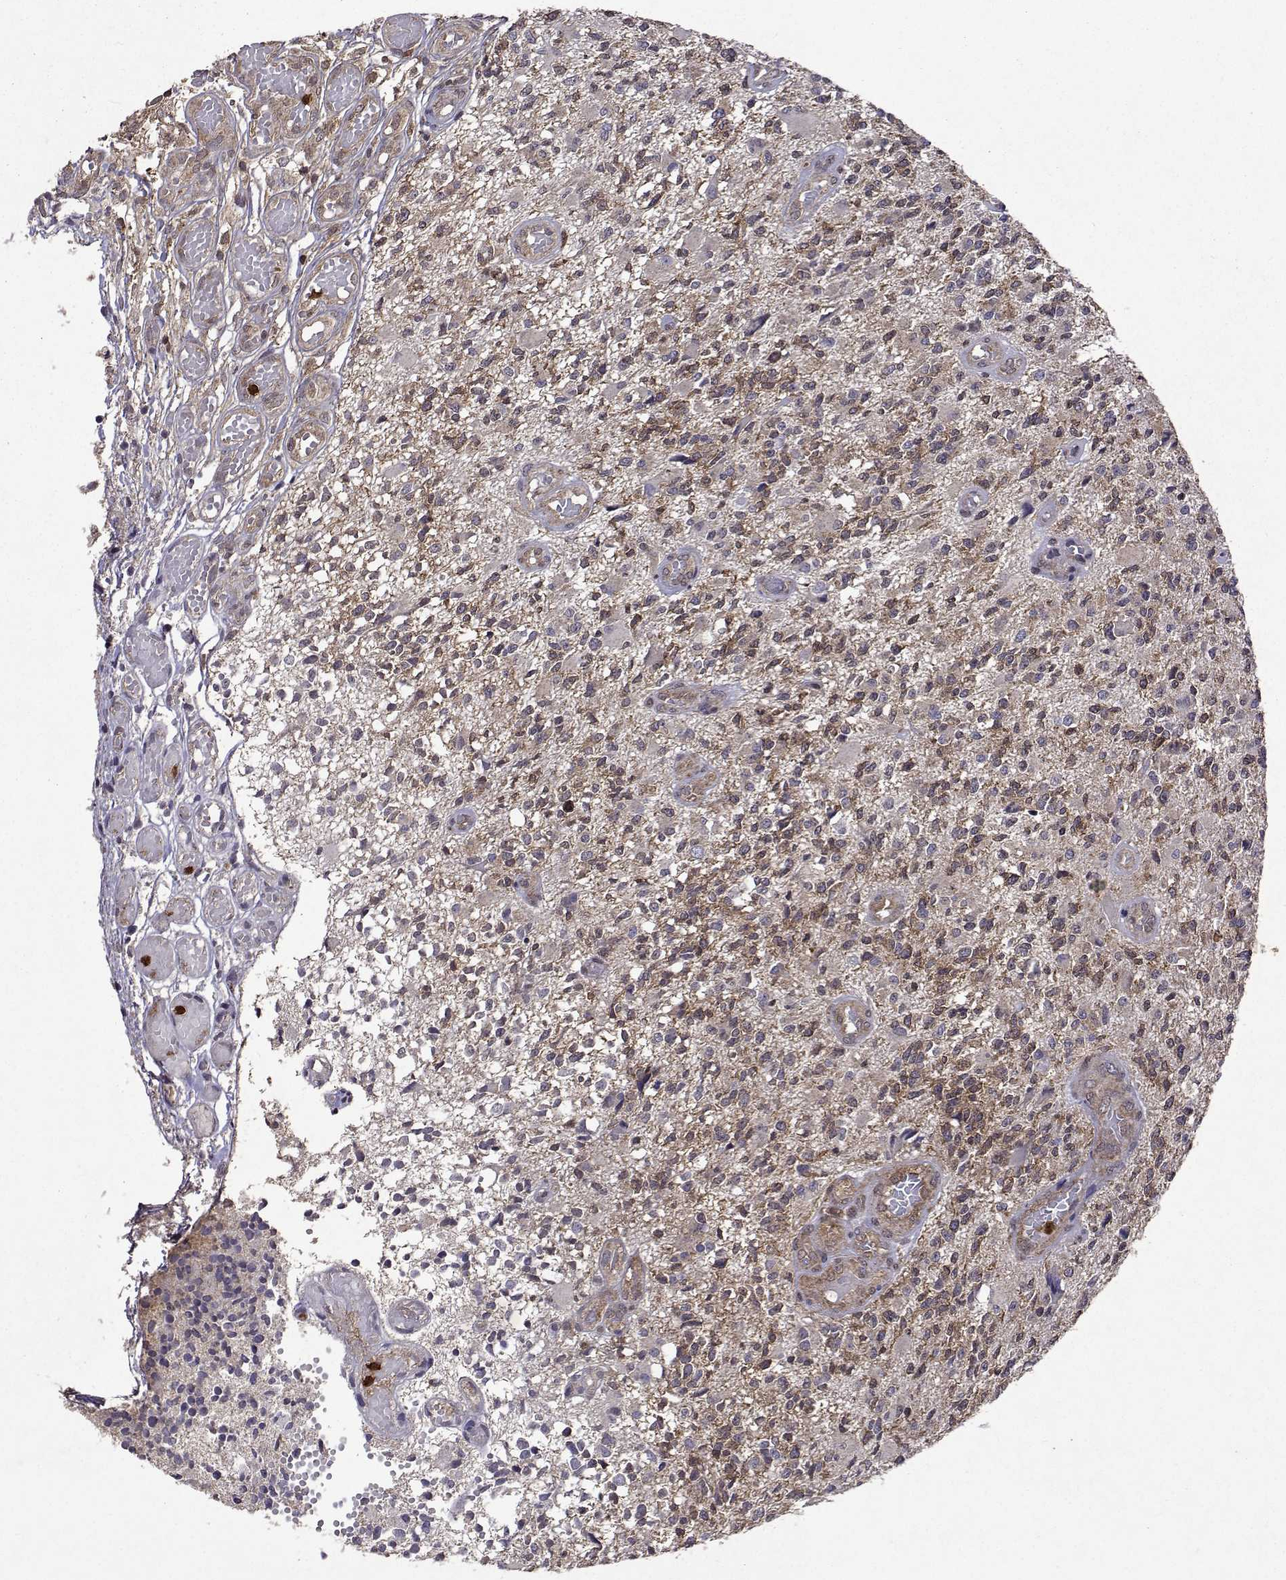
{"staining": {"intensity": "moderate", "quantity": "25%-75%", "location": "cytoplasmic/membranous"}, "tissue": "glioma", "cell_type": "Tumor cells", "image_type": "cancer", "snomed": [{"axis": "morphology", "description": "Glioma, malignant, High grade"}, {"axis": "topography", "description": "Brain"}], "caption": "This photomicrograph demonstrates IHC staining of human glioma, with medium moderate cytoplasmic/membranous expression in approximately 25%-75% of tumor cells.", "gene": "APAF1", "patient": {"sex": "female", "age": 63}}